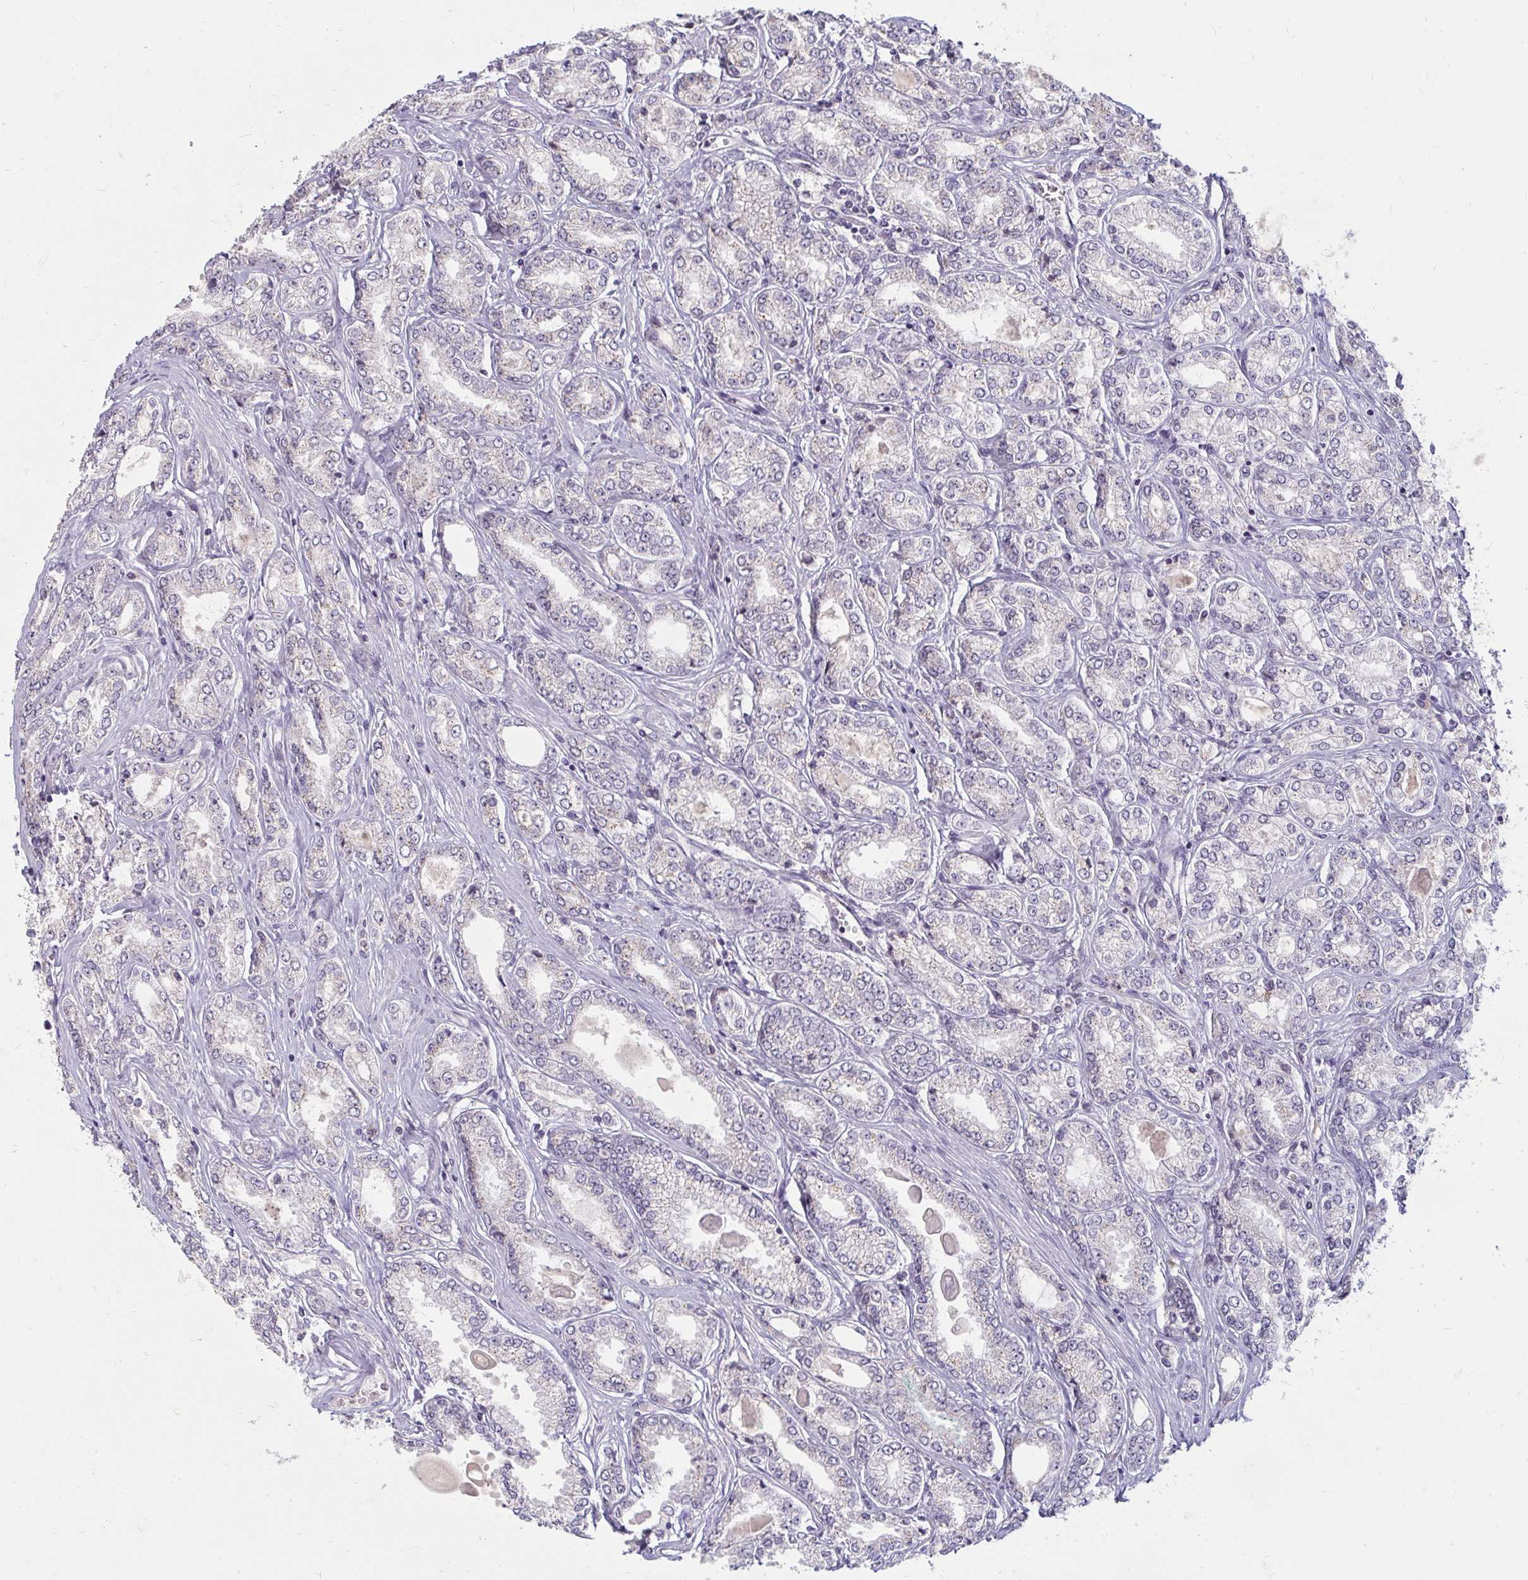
{"staining": {"intensity": "negative", "quantity": "none", "location": "none"}, "tissue": "prostate cancer", "cell_type": "Tumor cells", "image_type": "cancer", "snomed": [{"axis": "morphology", "description": "Adenocarcinoma, High grade"}, {"axis": "topography", "description": "Prostate"}], "caption": "Immunohistochemical staining of prostate cancer exhibits no significant staining in tumor cells. (Brightfield microscopy of DAB (3,3'-diaminobenzidine) immunohistochemistry (IHC) at high magnification).", "gene": "DDN", "patient": {"sex": "male", "age": 68}}